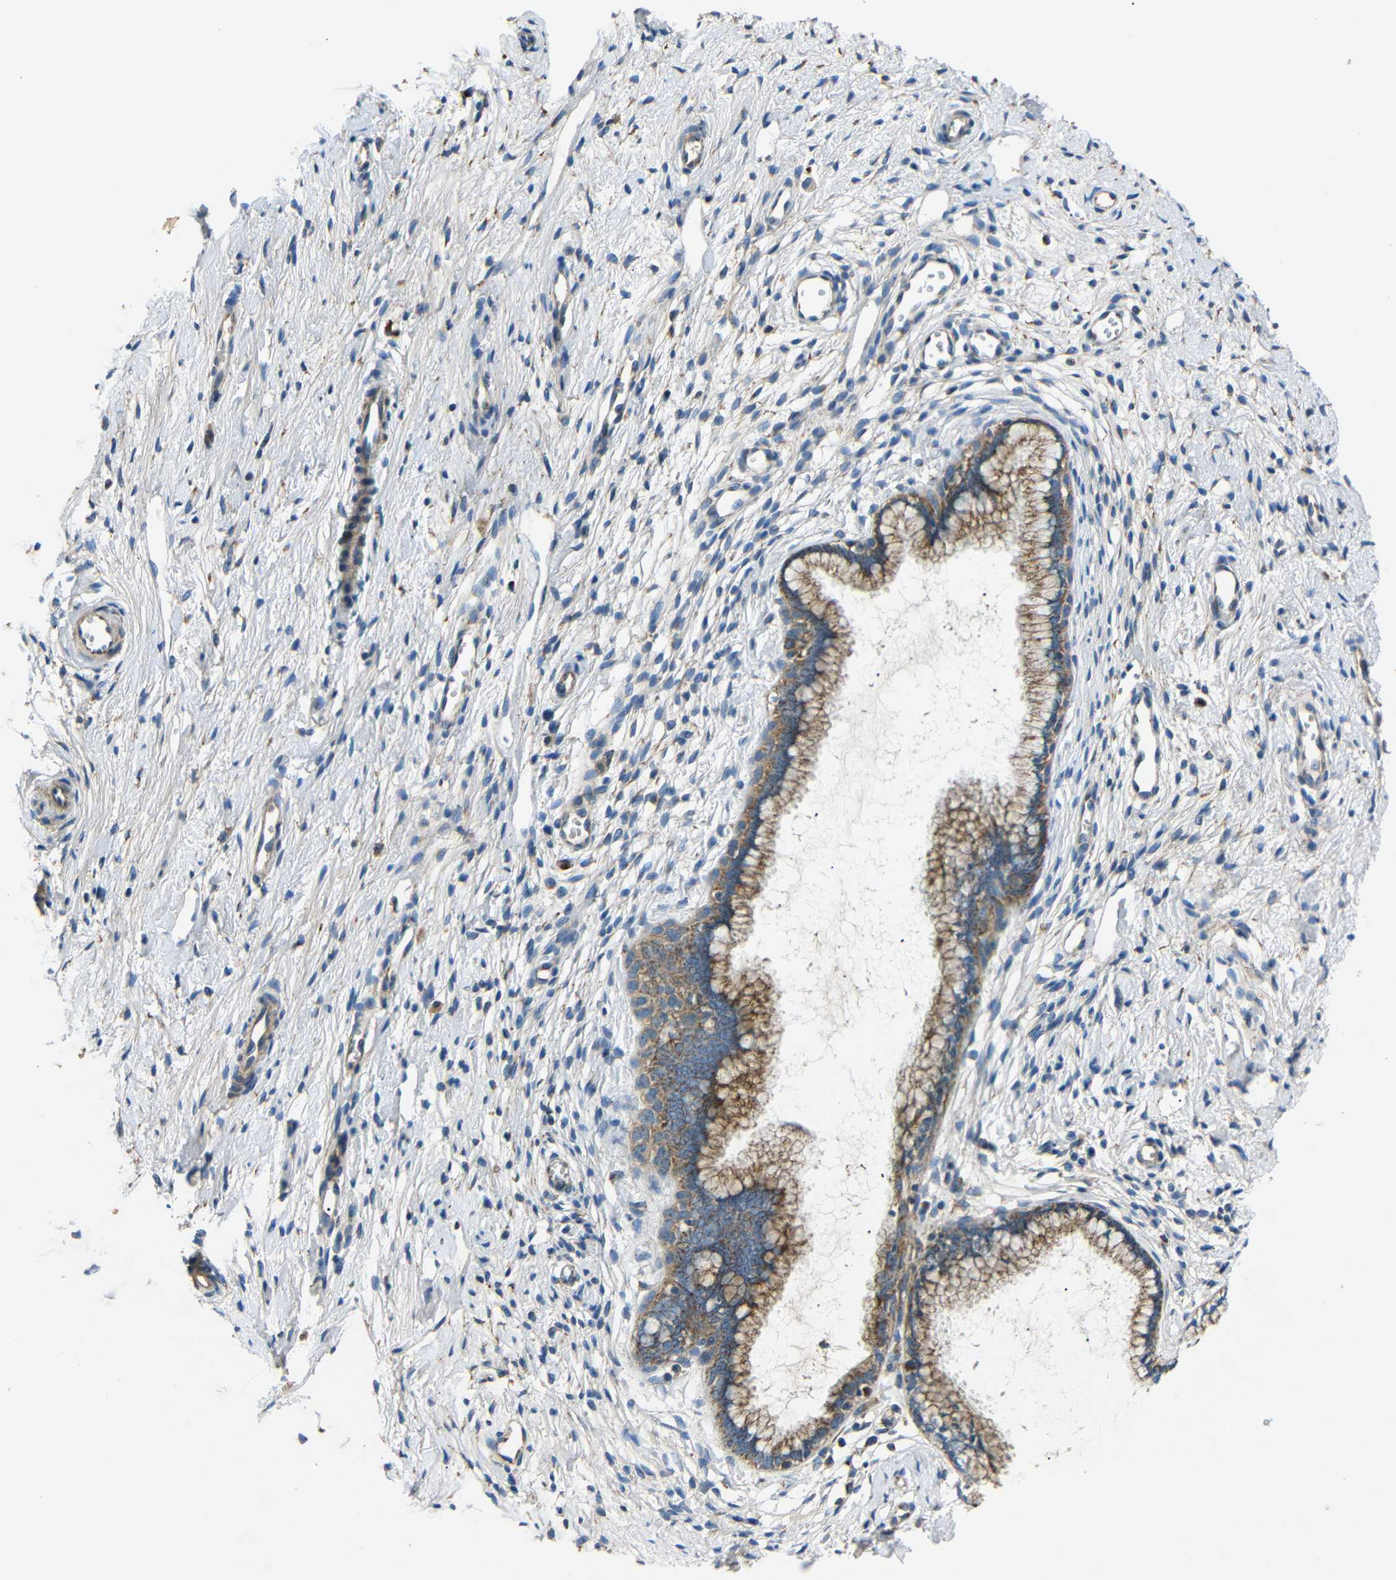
{"staining": {"intensity": "moderate", "quantity": ">75%", "location": "cytoplasmic/membranous"}, "tissue": "cervix", "cell_type": "Glandular cells", "image_type": "normal", "snomed": [{"axis": "morphology", "description": "Normal tissue, NOS"}, {"axis": "topography", "description": "Cervix"}], "caption": "Cervix stained with DAB (3,3'-diaminobenzidine) immunohistochemistry shows medium levels of moderate cytoplasmic/membranous expression in approximately >75% of glandular cells. The protein is stained brown, and the nuclei are stained in blue (DAB (3,3'-diaminobenzidine) IHC with brightfield microscopy, high magnification).", "gene": "NETO2", "patient": {"sex": "female", "age": 65}}